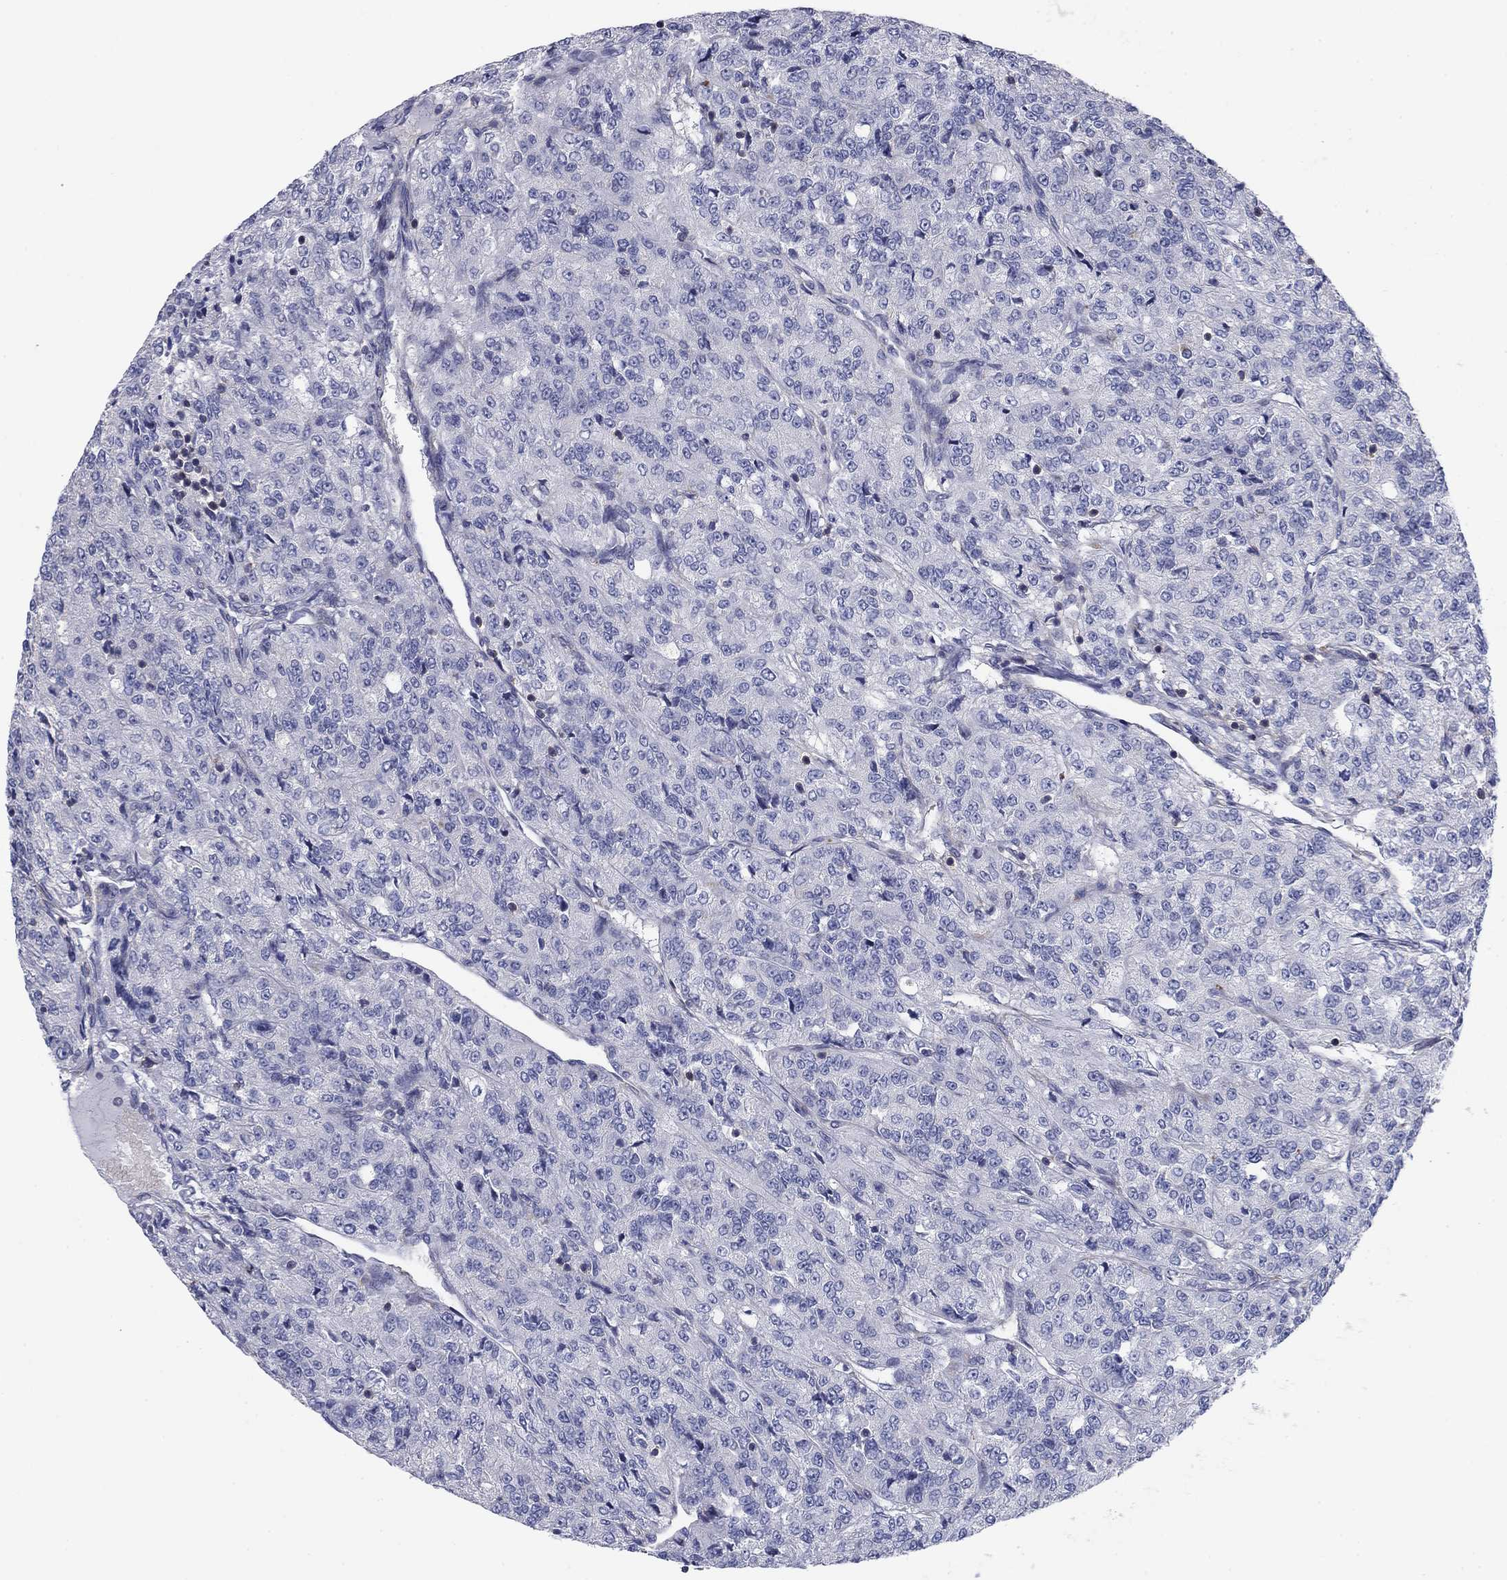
{"staining": {"intensity": "negative", "quantity": "none", "location": "none"}, "tissue": "renal cancer", "cell_type": "Tumor cells", "image_type": "cancer", "snomed": [{"axis": "morphology", "description": "Adenocarcinoma, NOS"}, {"axis": "topography", "description": "Kidney"}], "caption": "IHC photomicrograph of renal cancer (adenocarcinoma) stained for a protein (brown), which exhibits no positivity in tumor cells.", "gene": "PSD4", "patient": {"sex": "female", "age": 63}}